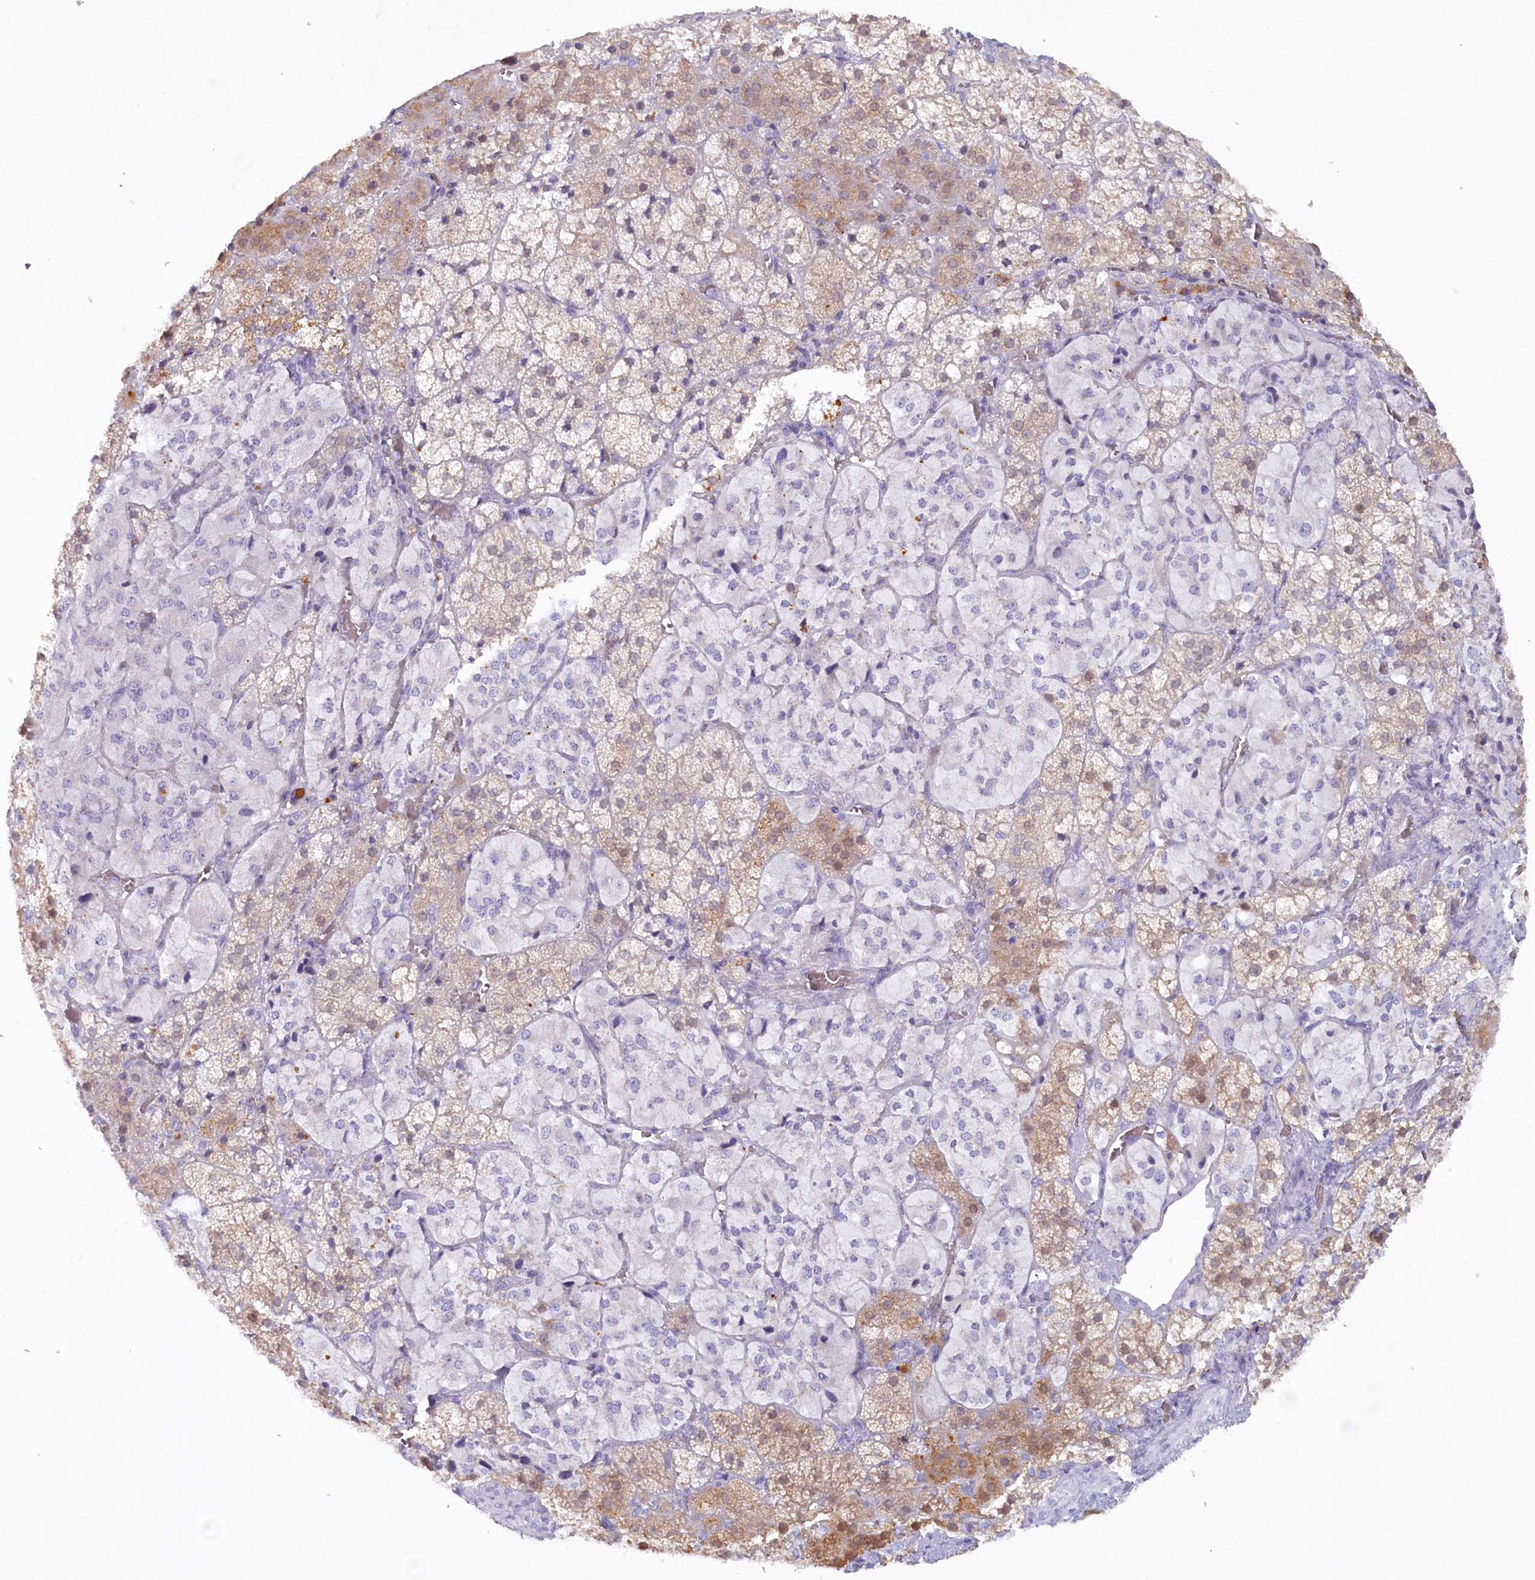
{"staining": {"intensity": "weak", "quantity": "25%-75%", "location": "cytoplasmic/membranous,nuclear"}, "tissue": "adrenal gland", "cell_type": "Glandular cells", "image_type": "normal", "snomed": [{"axis": "morphology", "description": "Normal tissue, NOS"}, {"axis": "topography", "description": "Adrenal gland"}], "caption": "Brown immunohistochemical staining in normal human adrenal gland displays weak cytoplasmic/membranous,nuclear positivity in about 25%-75% of glandular cells.", "gene": "PSAPL1", "patient": {"sex": "female", "age": 44}}